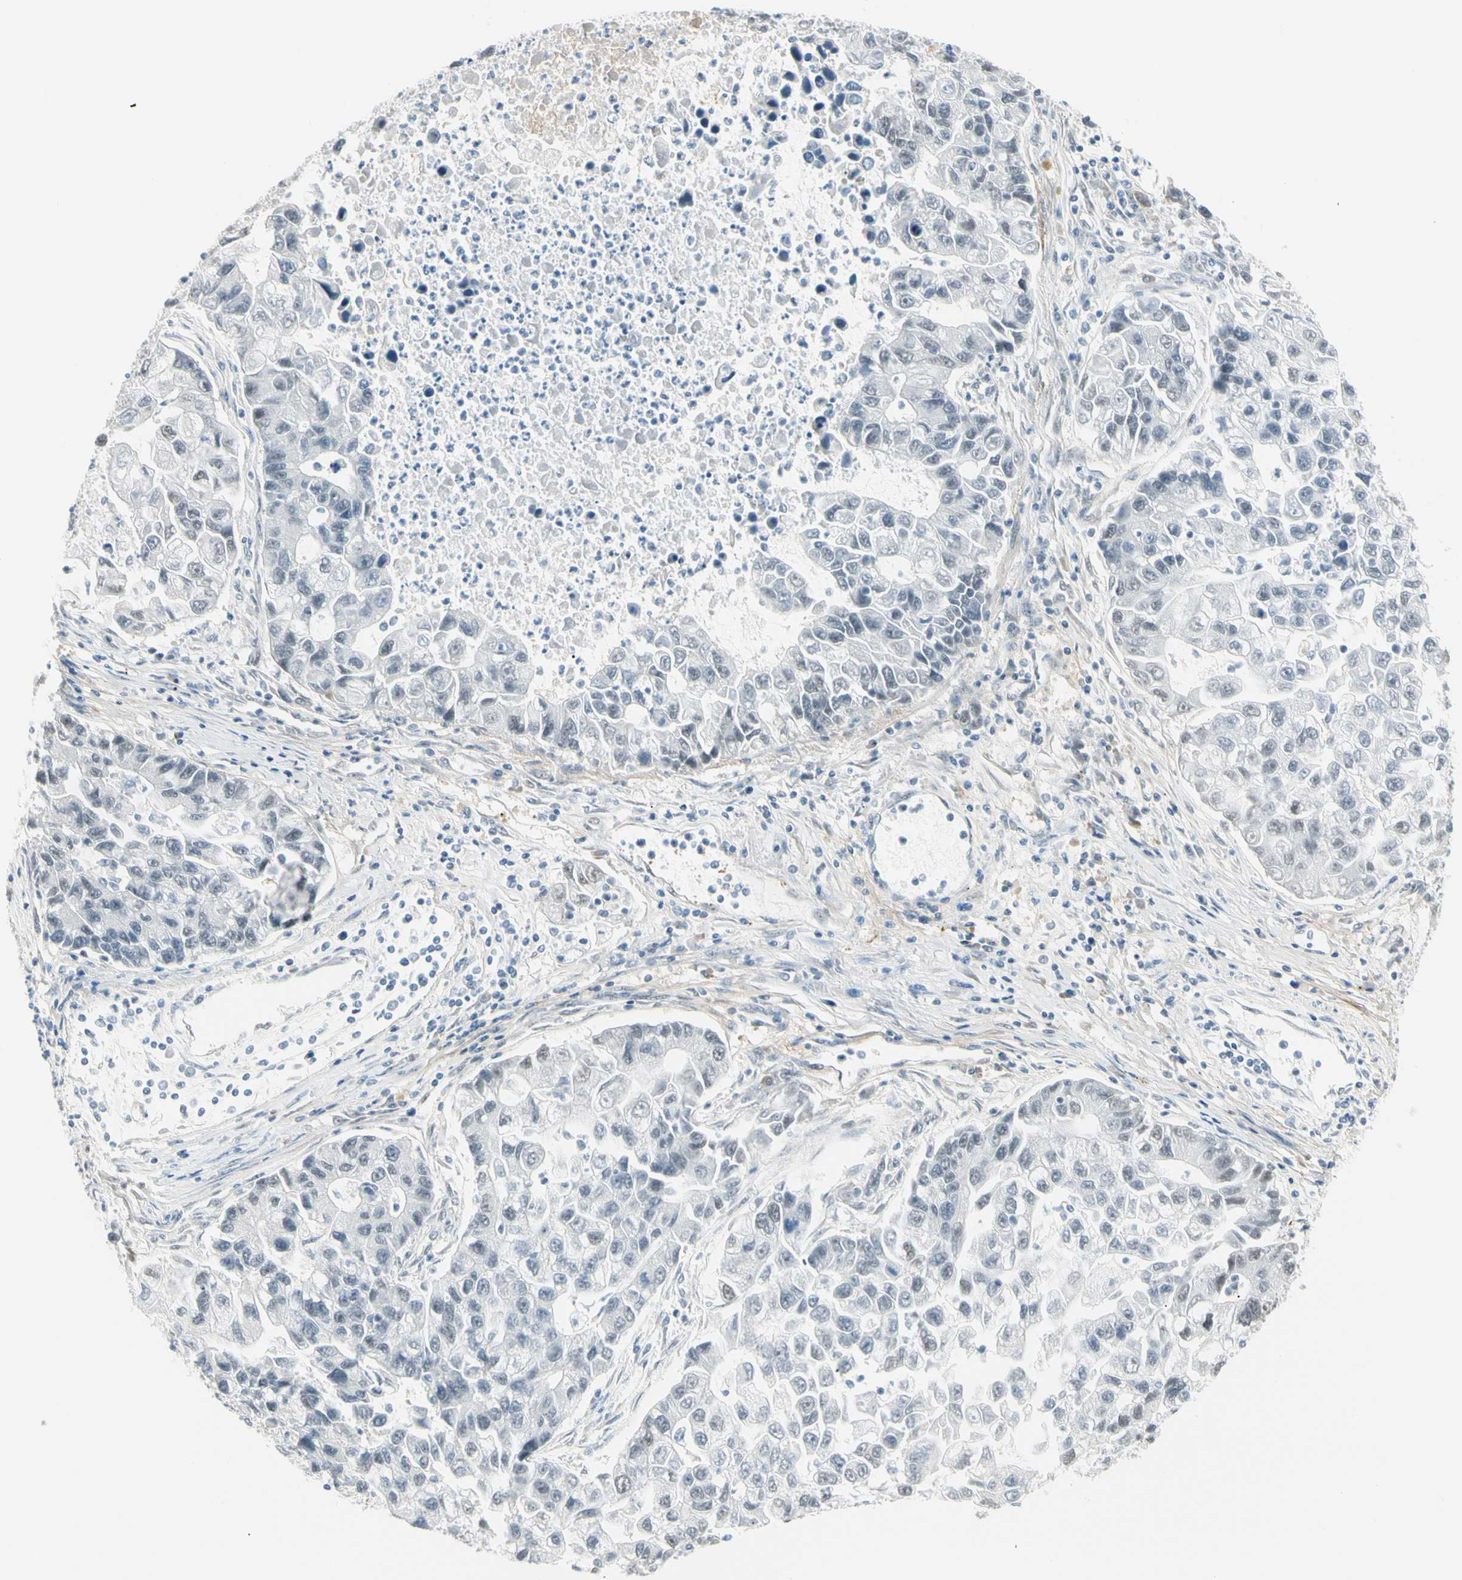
{"staining": {"intensity": "negative", "quantity": "none", "location": "none"}, "tissue": "lung cancer", "cell_type": "Tumor cells", "image_type": "cancer", "snomed": [{"axis": "morphology", "description": "Adenocarcinoma, NOS"}, {"axis": "topography", "description": "Lung"}], "caption": "Lung cancer (adenocarcinoma) was stained to show a protein in brown. There is no significant positivity in tumor cells.", "gene": "ASPN", "patient": {"sex": "female", "age": 51}}